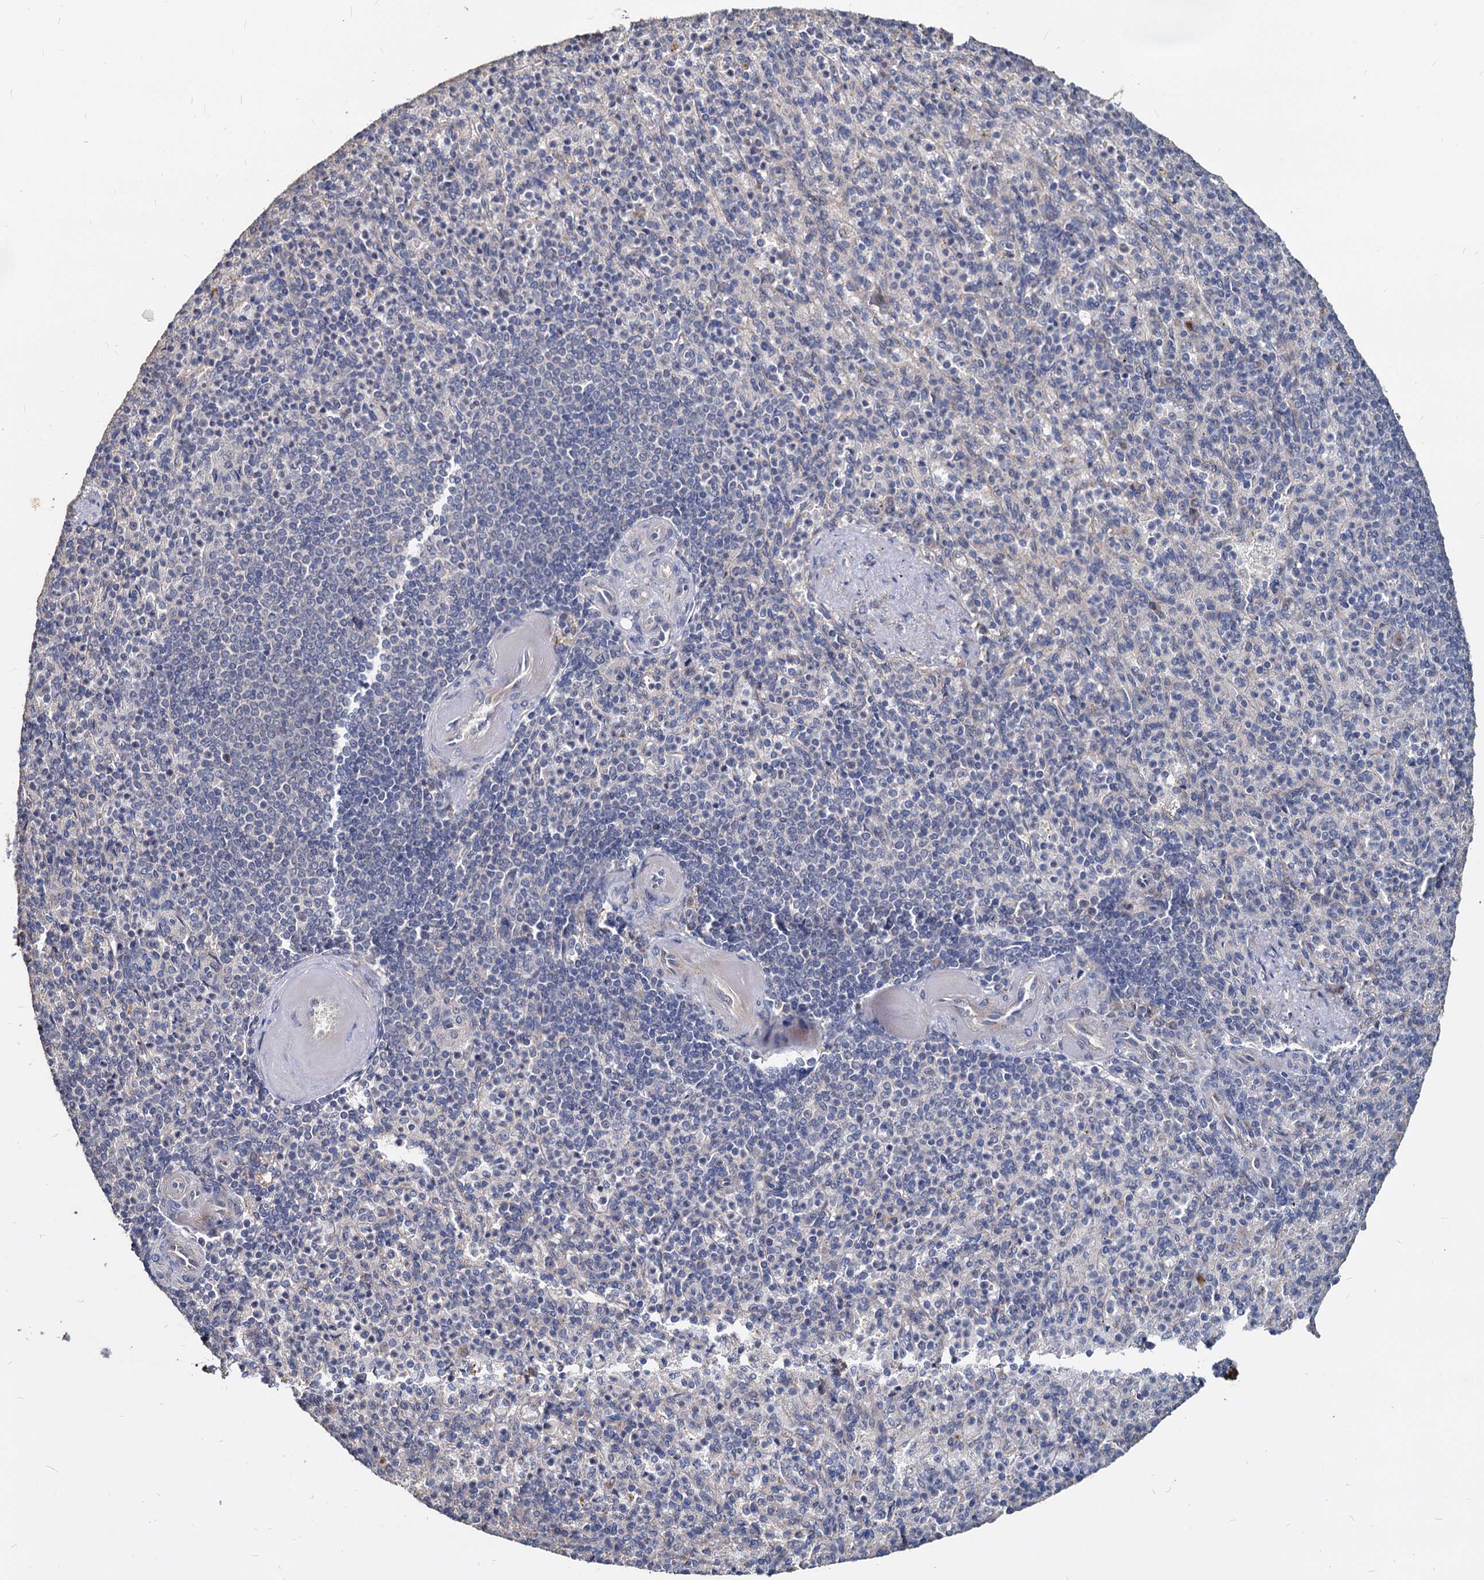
{"staining": {"intensity": "negative", "quantity": "none", "location": "none"}, "tissue": "spleen", "cell_type": "Cells in red pulp", "image_type": "normal", "snomed": [{"axis": "morphology", "description": "Normal tissue, NOS"}, {"axis": "topography", "description": "Spleen"}], "caption": "Image shows no protein expression in cells in red pulp of normal spleen. (Brightfield microscopy of DAB (3,3'-diaminobenzidine) immunohistochemistry at high magnification).", "gene": "DEPDC4", "patient": {"sex": "female", "age": 74}}